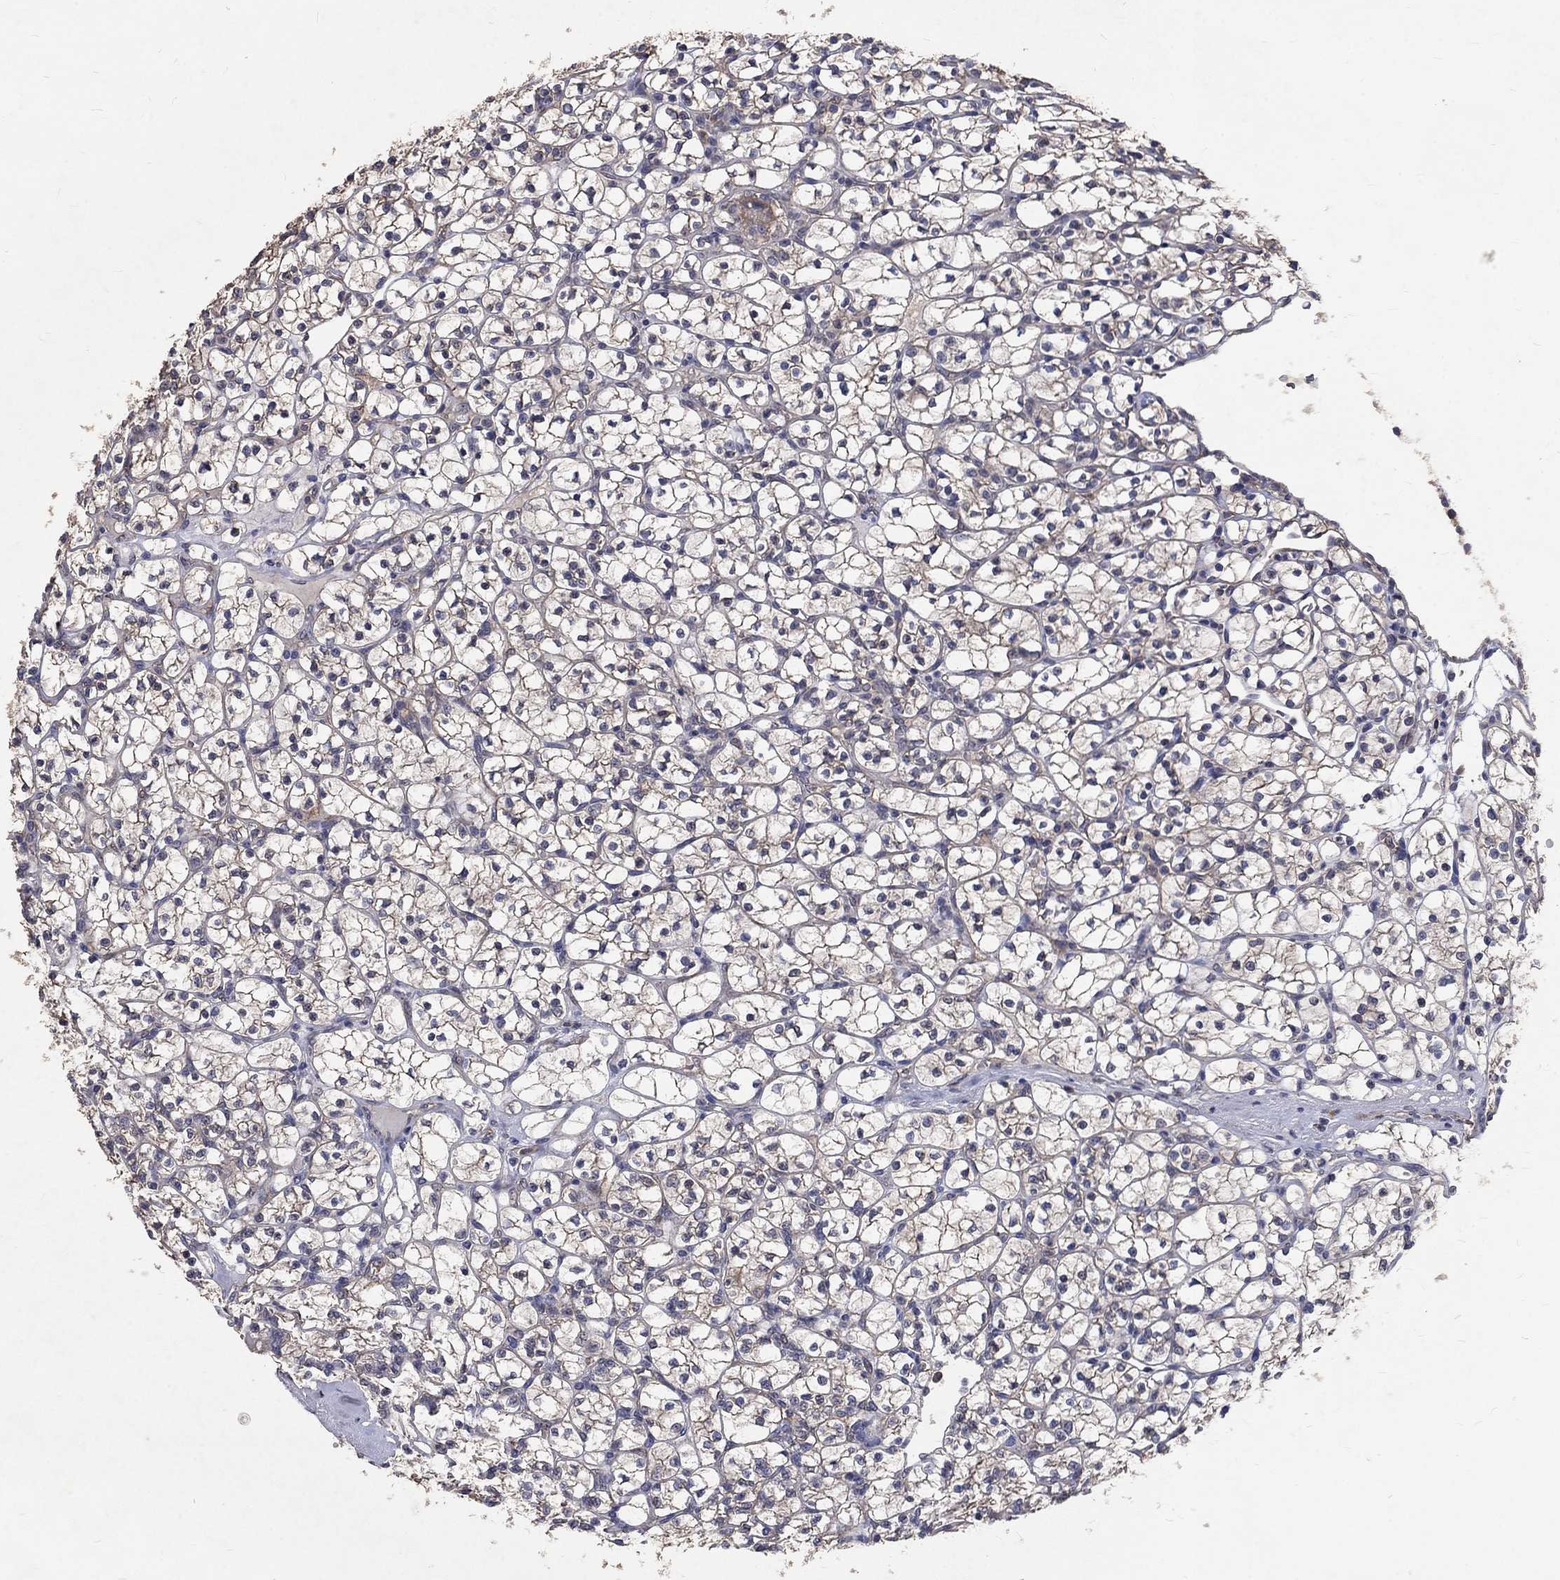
{"staining": {"intensity": "moderate", "quantity": "25%-75%", "location": "cytoplasmic/membranous"}, "tissue": "renal cancer", "cell_type": "Tumor cells", "image_type": "cancer", "snomed": [{"axis": "morphology", "description": "Adenocarcinoma, NOS"}, {"axis": "topography", "description": "Kidney"}], "caption": "Approximately 25%-75% of tumor cells in adenocarcinoma (renal) show moderate cytoplasmic/membranous protein staining as visualized by brown immunohistochemical staining.", "gene": "CHST5", "patient": {"sex": "female", "age": 89}}